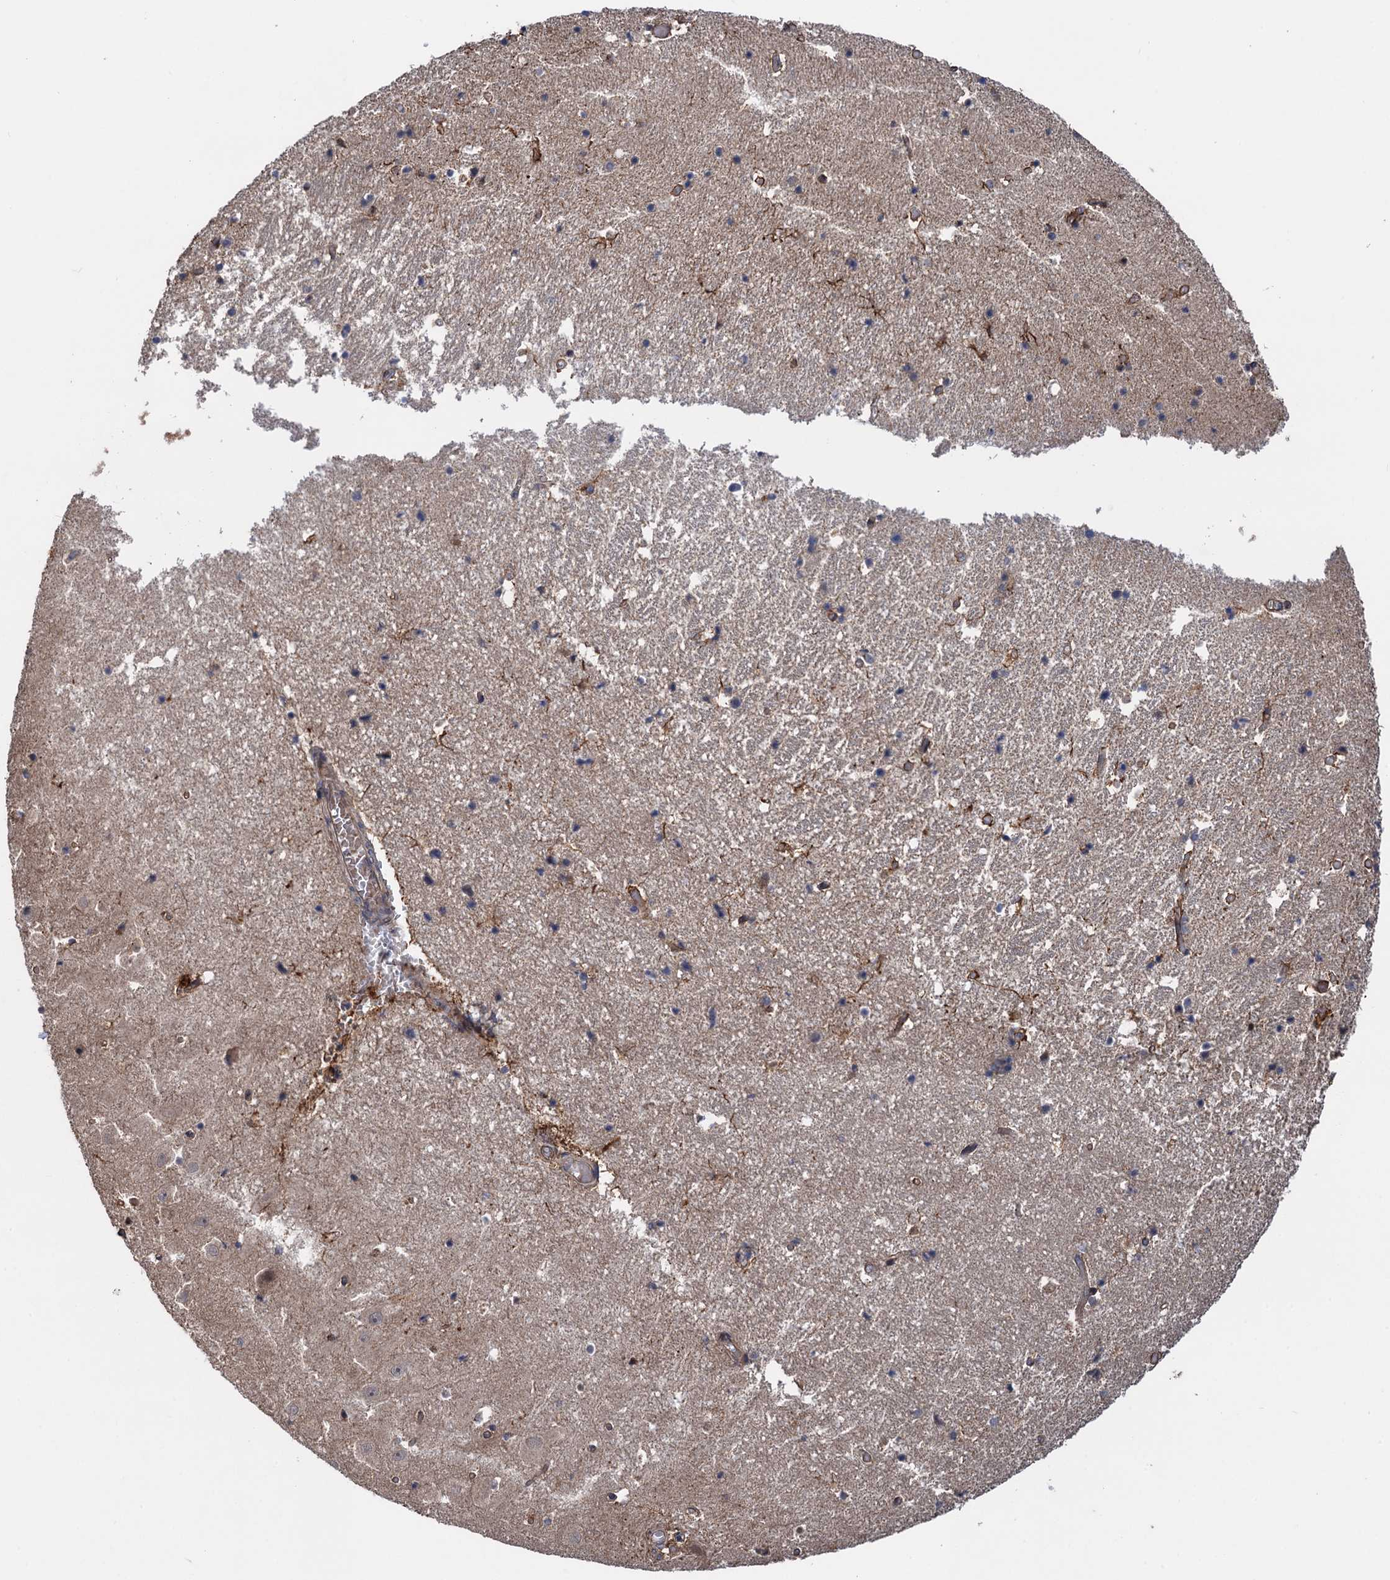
{"staining": {"intensity": "negative", "quantity": "none", "location": "none"}, "tissue": "hippocampus", "cell_type": "Glial cells", "image_type": "normal", "snomed": [{"axis": "morphology", "description": "Normal tissue, NOS"}, {"axis": "topography", "description": "Hippocampus"}], "caption": "Immunohistochemistry photomicrograph of unremarkable human hippocampus stained for a protein (brown), which exhibits no positivity in glial cells.", "gene": "HAUS1", "patient": {"sex": "female", "age": 52}}